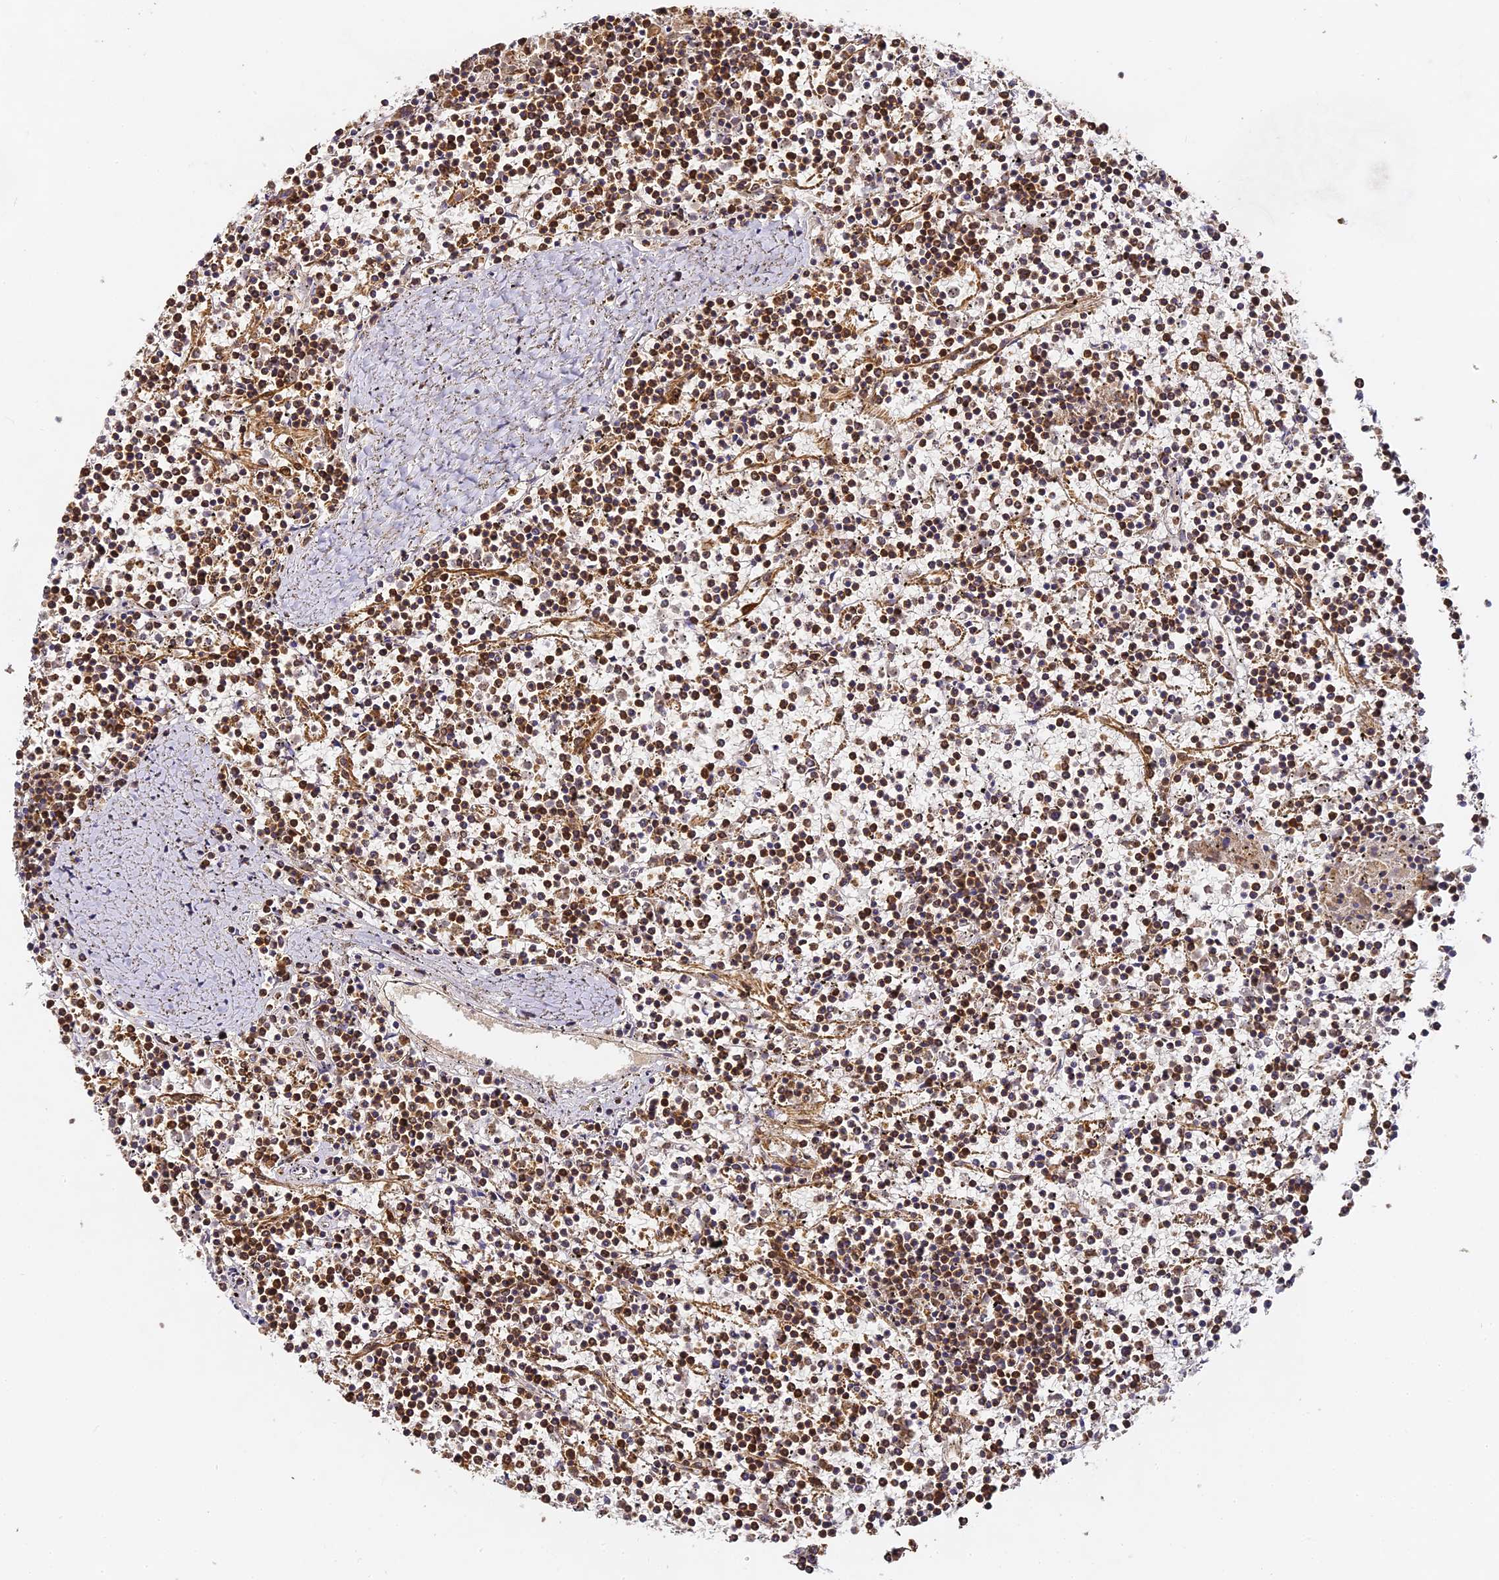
{"staining": {"intensity": "strong", "quantity": ">75%", "location": "cytoplasmic/membranous"}, "tissue": "lymphoma", "cell_type": "Tumor cells", "image_type": "cancer", "snomed": [{"axis": "morphology", "description": "Malignant lymphoma, non-Hodgkin's type, Low grade"}, {"axis": "topography", "description": "Spleen"}], "caption": "Protein staining exhibits strong cytoplasmic/membranous positivity in approximately >75% of tumor cells in lymphoma.", "gene": "DONSON", "patient": {"sex": "female", "age": 19}}